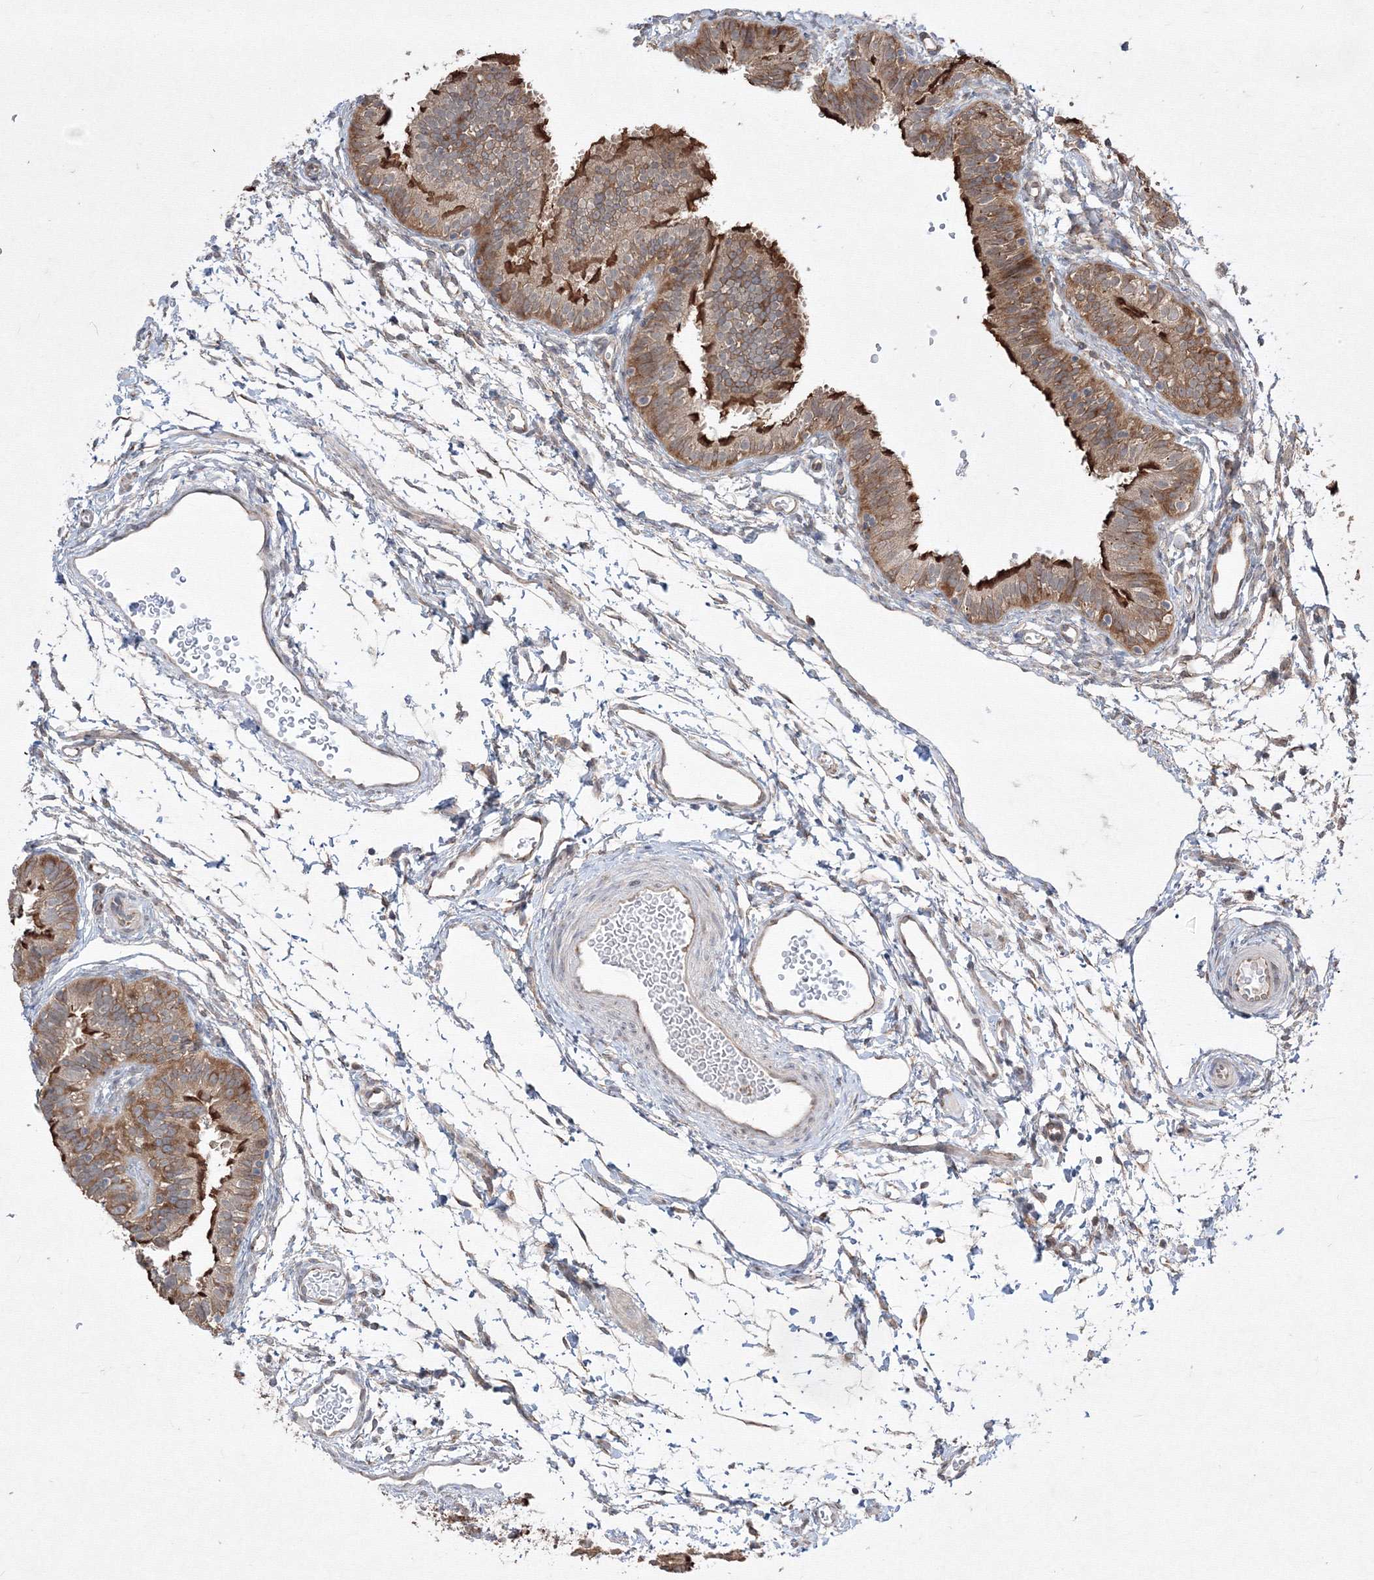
{"staining": {"intensity": "strong", "quantity": "25%-75%", "location": "cytoplasmic/membranous"}, "tissue": "fallopian tube", "cell_type": "Glandular cells", "image_type": "normal", "snomed": [{"axis": "morphology", "description": "Normal tissue, NOS"}, {"axis": "topography", "description": "Fallopian tube"}], "caption": "Human fallopian tube stained with a brown dye shows strong cytoplasmic/membranous positive positivity in about 25%-75% of glandular cells.", "gene": "FBXL8", "patient": {"sex": "female", "age": 35}}